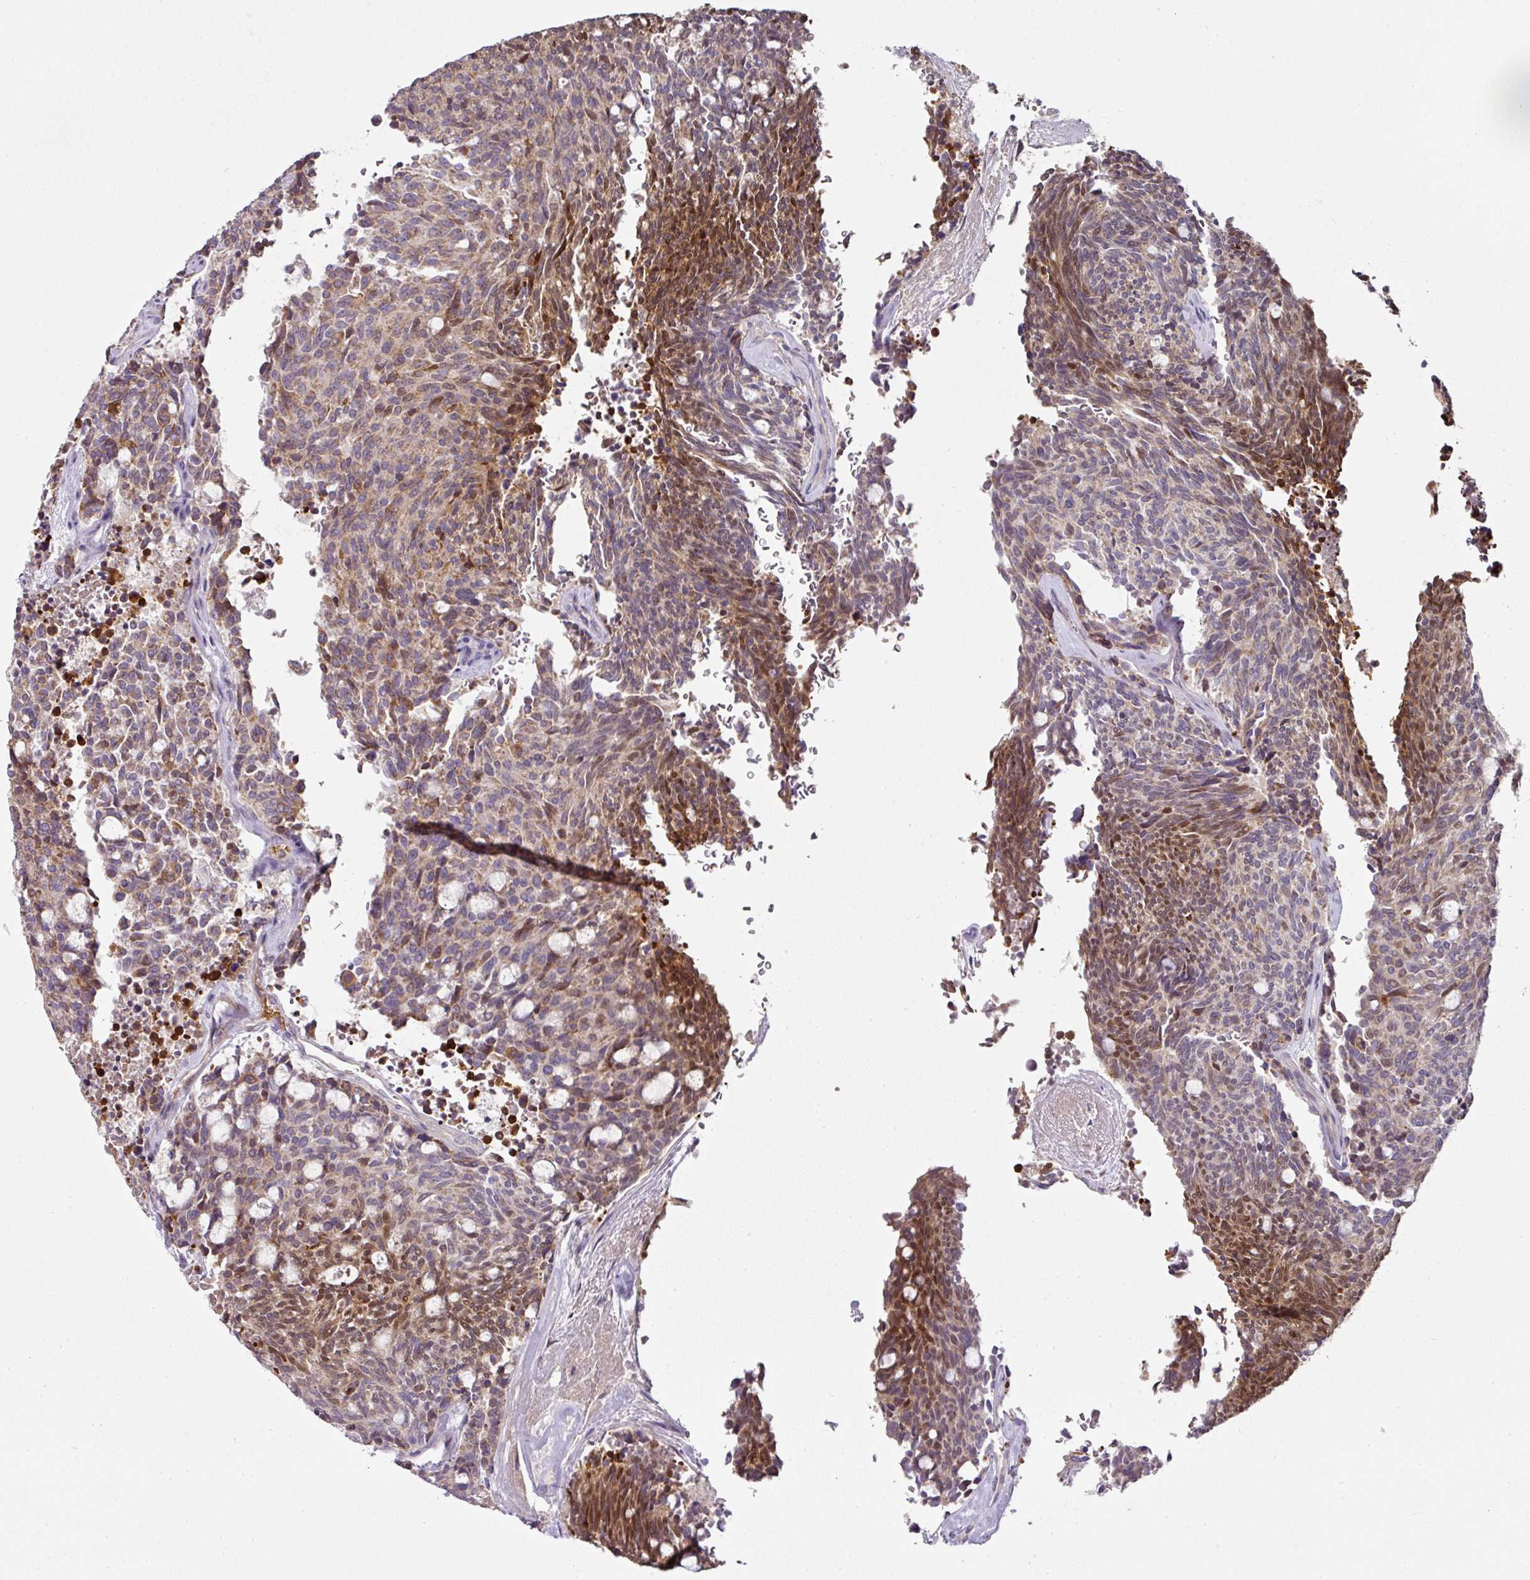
{"staining": {"intensity": "moderate", "quantity": ">75%", "location": "cytoplasmic/membranous"}, "tissue": "carcinoid", "cell_type": "Tumor cells", "image_type": "cancer", "snomed": [{"axis": "morphology", "description": "Carcinoid, malignant, NOS"}, {"axis": "topography", "description": "Pancreas"}], "caption": "Tumor cells display medium levels of moderate cytoplasmic/membranous positivity in about >75% of cells in human carcinoid.", "gene": "ANKRD18A", "patient": {"sex": "female", "age": 54}}